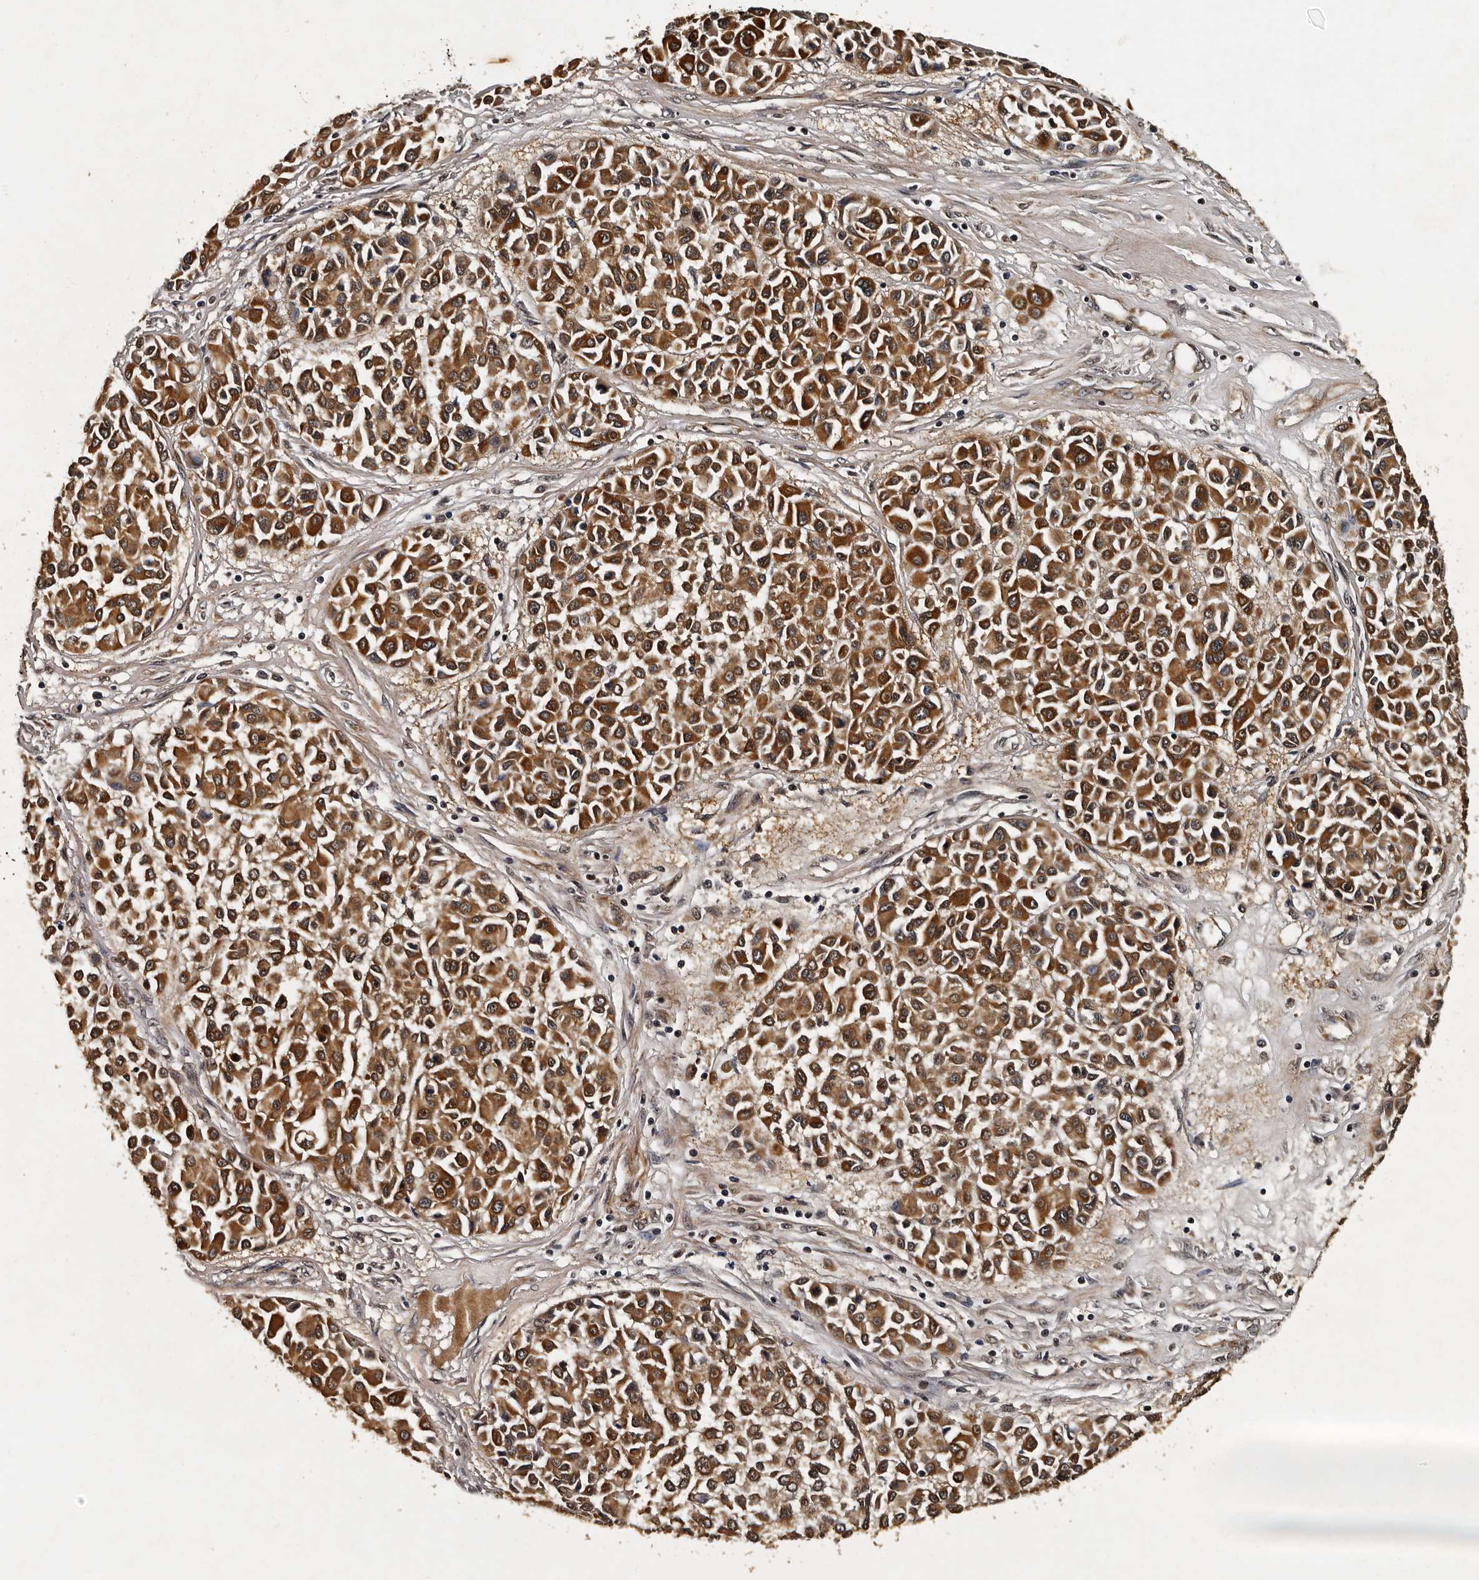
{"staining": {"intensity": "moderate", "quantity": ">75%", "location": "cytoplasmic/membranous,nuclear"}, "tissue": "melanoma", "cell_type": "Tumor cells", "image_type": "cancer", "snomed": [{"axis": "morphology", "description": "Malignant melanoma, Metastatic site"}, {"axis": "topography", "description": "Soft tissue"}], "caption": "DAB immunohistochemical staining of human melanoma exhibits moderate cytoplasmic/membranous and nuclear protein expression in about >75% of tumor cells.", "gene": "CPNE3", "patient": {"sex": "male", "age": 41}}